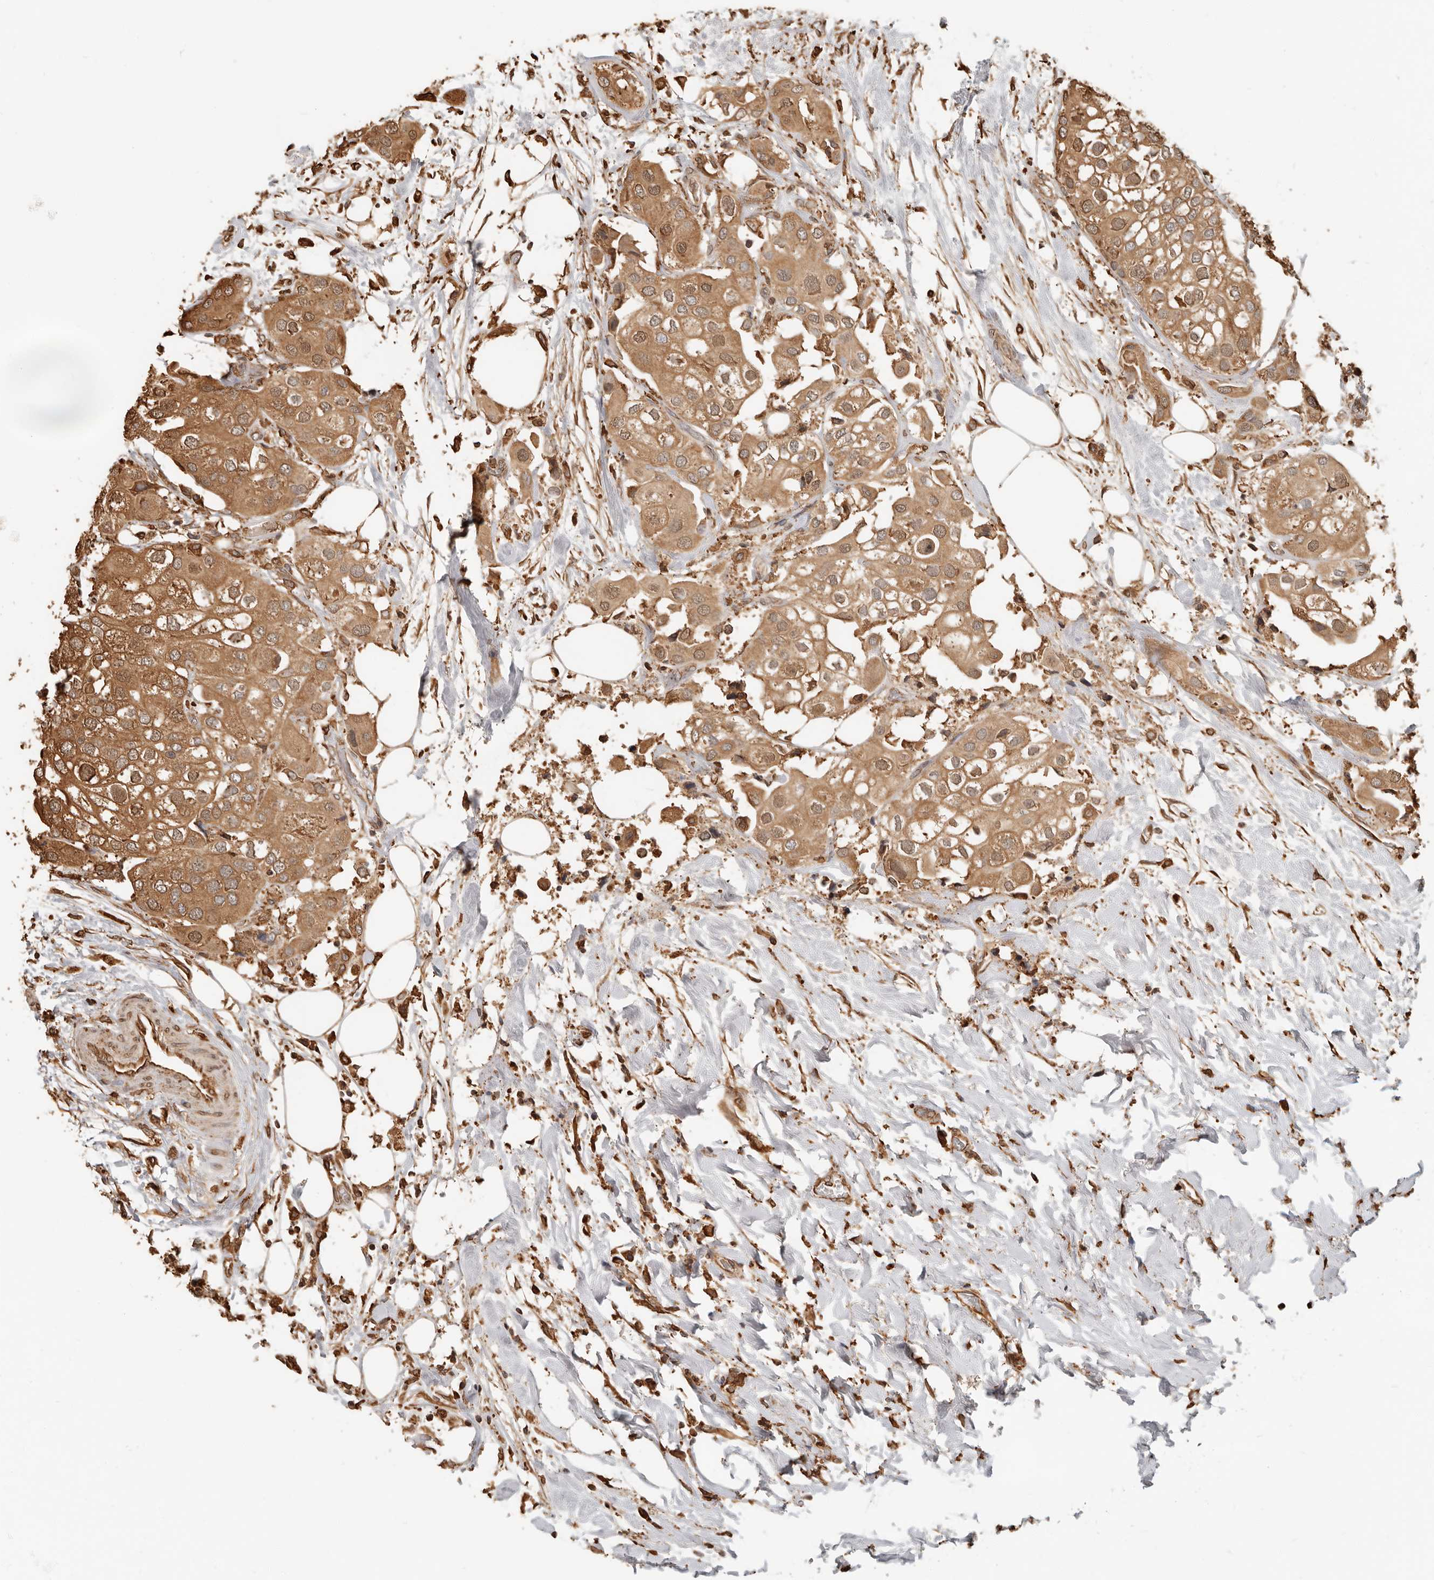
{"staining": {"intensity": "moderate", "quantity": ">75%", "location": "cytoplasmic/membranous,nuclear"}, "tissue": "urothelial cancer", "cell_type": "Tumor cells", "image_type": "cancer", "snomed": [{"axis": "morphology", "description": "Urothelial carcinoma, High grade"}, {"axis": "topography", "description": "Urinary bladder"}], "caption": "Urothelial cancer was stained to show a protein in brown. There is medium levels of moderate cytoplasmic/membranous and nuclear positivity in about >75% of tumor cells.", "gene": "ARHGEF10L", "patient": {"sex": "male", "age": 64}}